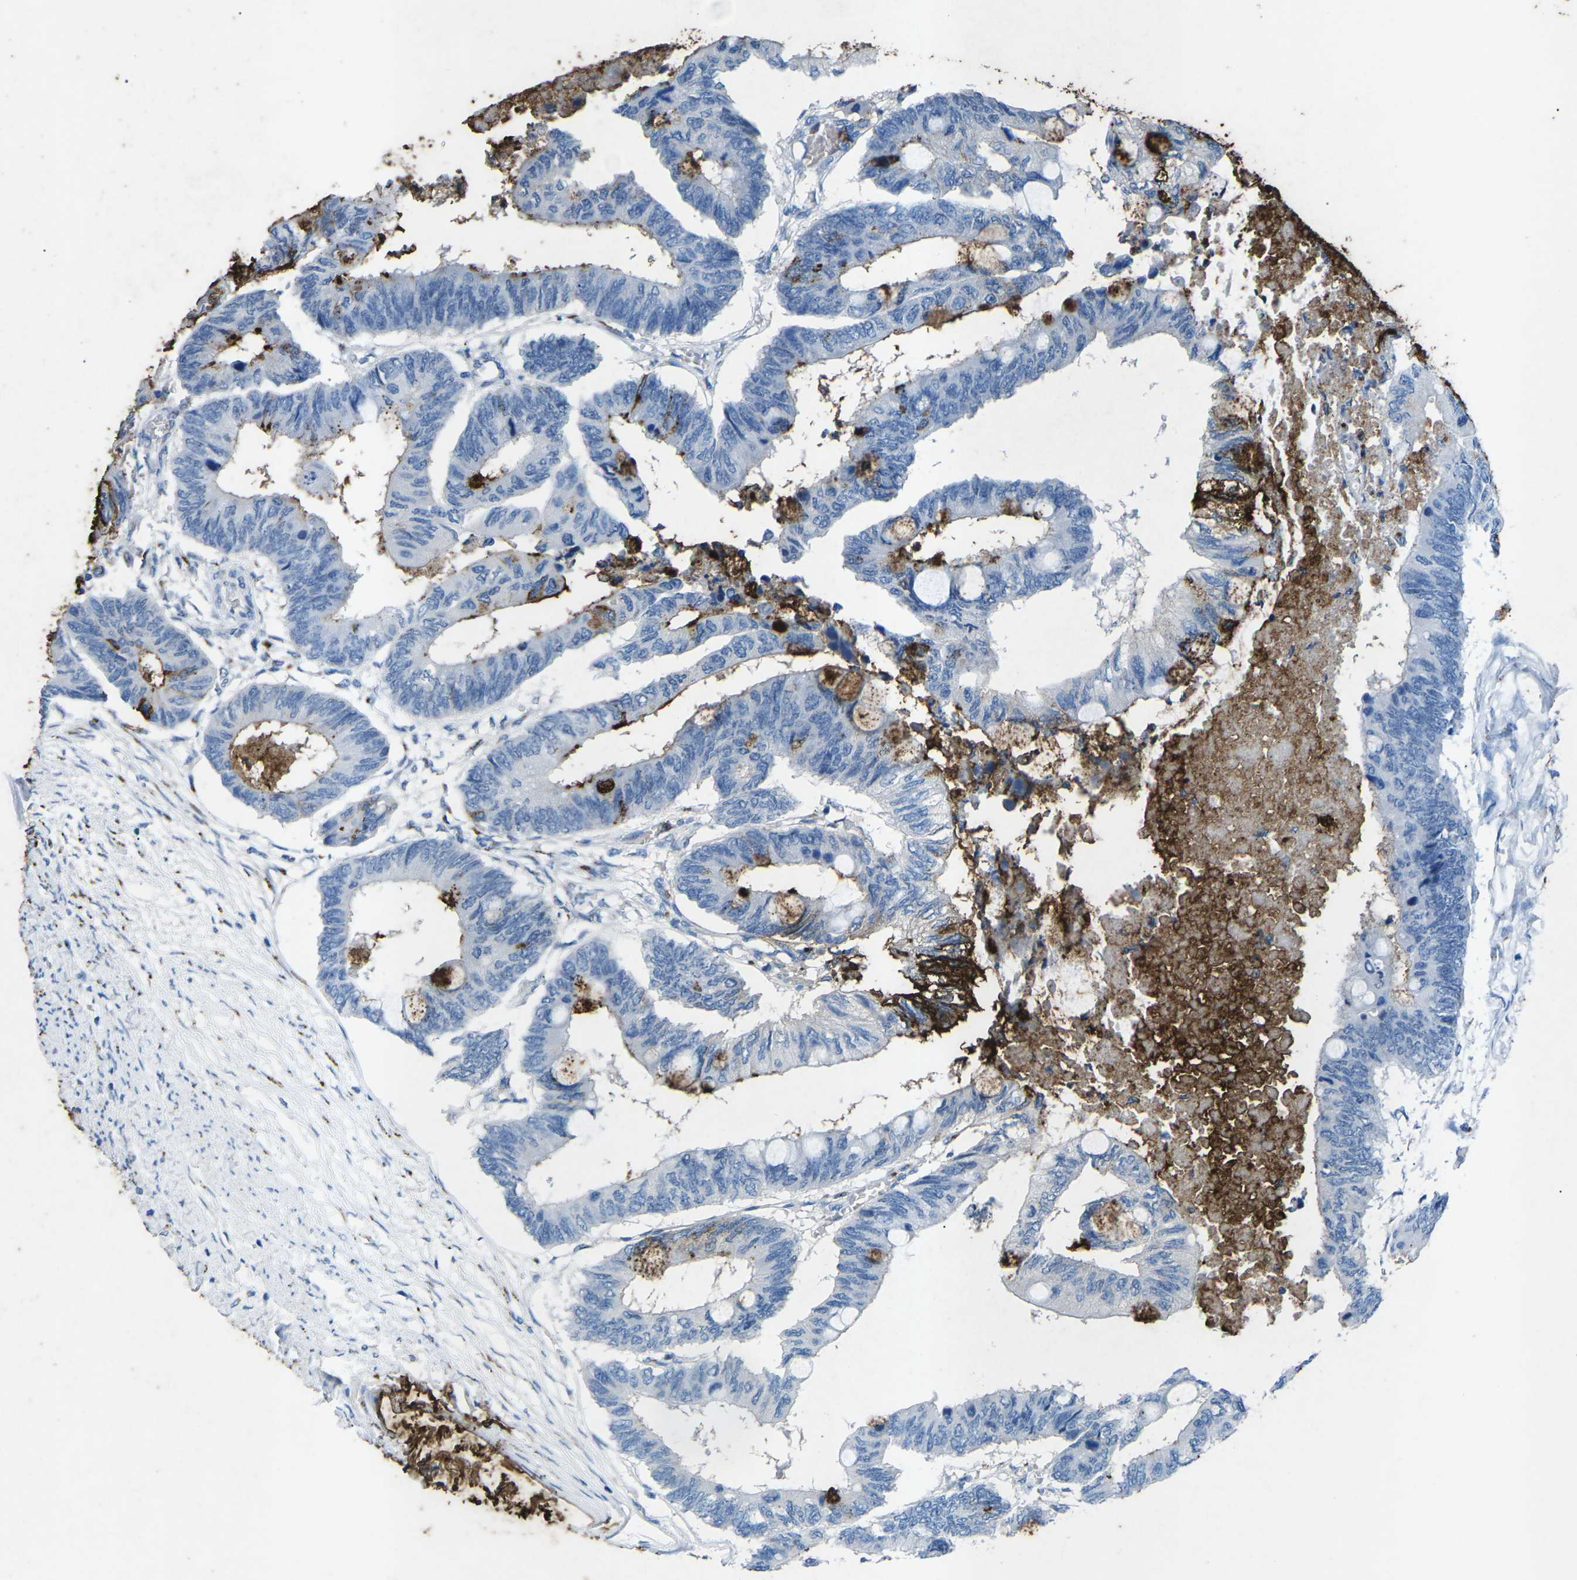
{"staining": {"intensity": "strong", "quantity": "<25%", "location": "cytoplasmic/membranous"}, "tissue": "colorectal cancer", "cell_type": "Tumor cells", "image_type": "cancer", "snomed": [{"axis": "morphology", "description": "Normal tissue, NOS"}, {"axis": "morphology", "description": "Adenocarcinoma, NOS"}, {"axis": "topography", "description": "Rectum"}, {"axis": "topography", "description": "Peripheral nerve tissue"}], "caption": "The photomicrograph exhibits staining of colorectal adenocarcinoma, revealing strong cytoplasmic/membranous protein staining (brown color) within tumor cells.", "gene": "CTAGE1", "patient": {"sex": "male", "age": 92}}